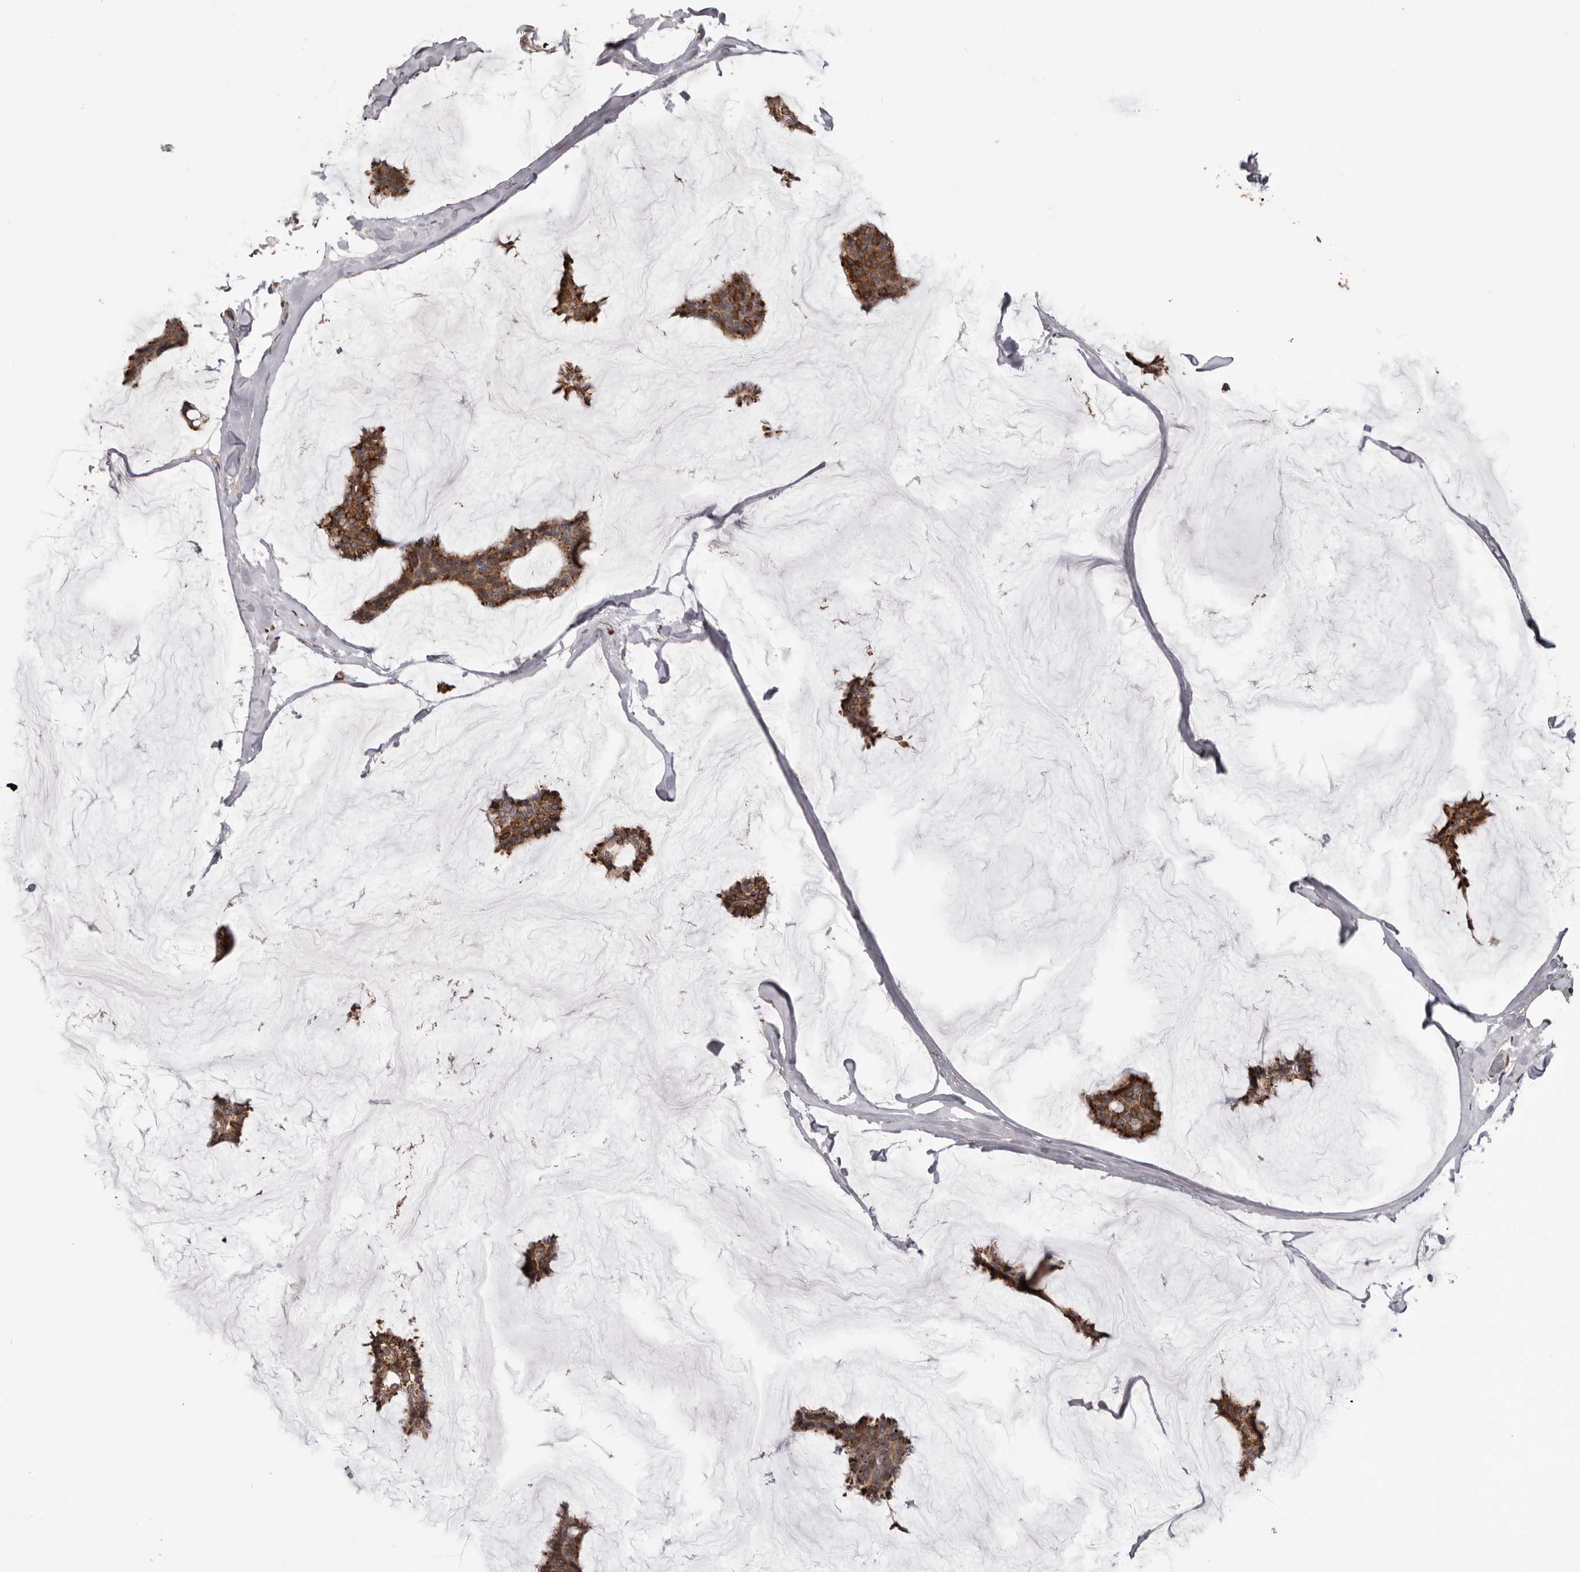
{"staining": {"intensity": "moderate", "quantity": ">75%", "location": "cytoplasmic/membranous"}, "tissue": "breast cancer", "cell_type": "Tumor cells", "image_type": "cancer", "snomed": [{"axis": "morphology", "description": "Duct carcinoma"}, {"axis": "topography", "description": "Breast"}], "caption": "A histopathology image of human breast cancer (intraductal carcinoma) stained for a protein displays moderate cytoplasmic/membranous brown staining in tumor cells.", "gene": "NUP43", "patient": {"sex": "female", "age": 93}}